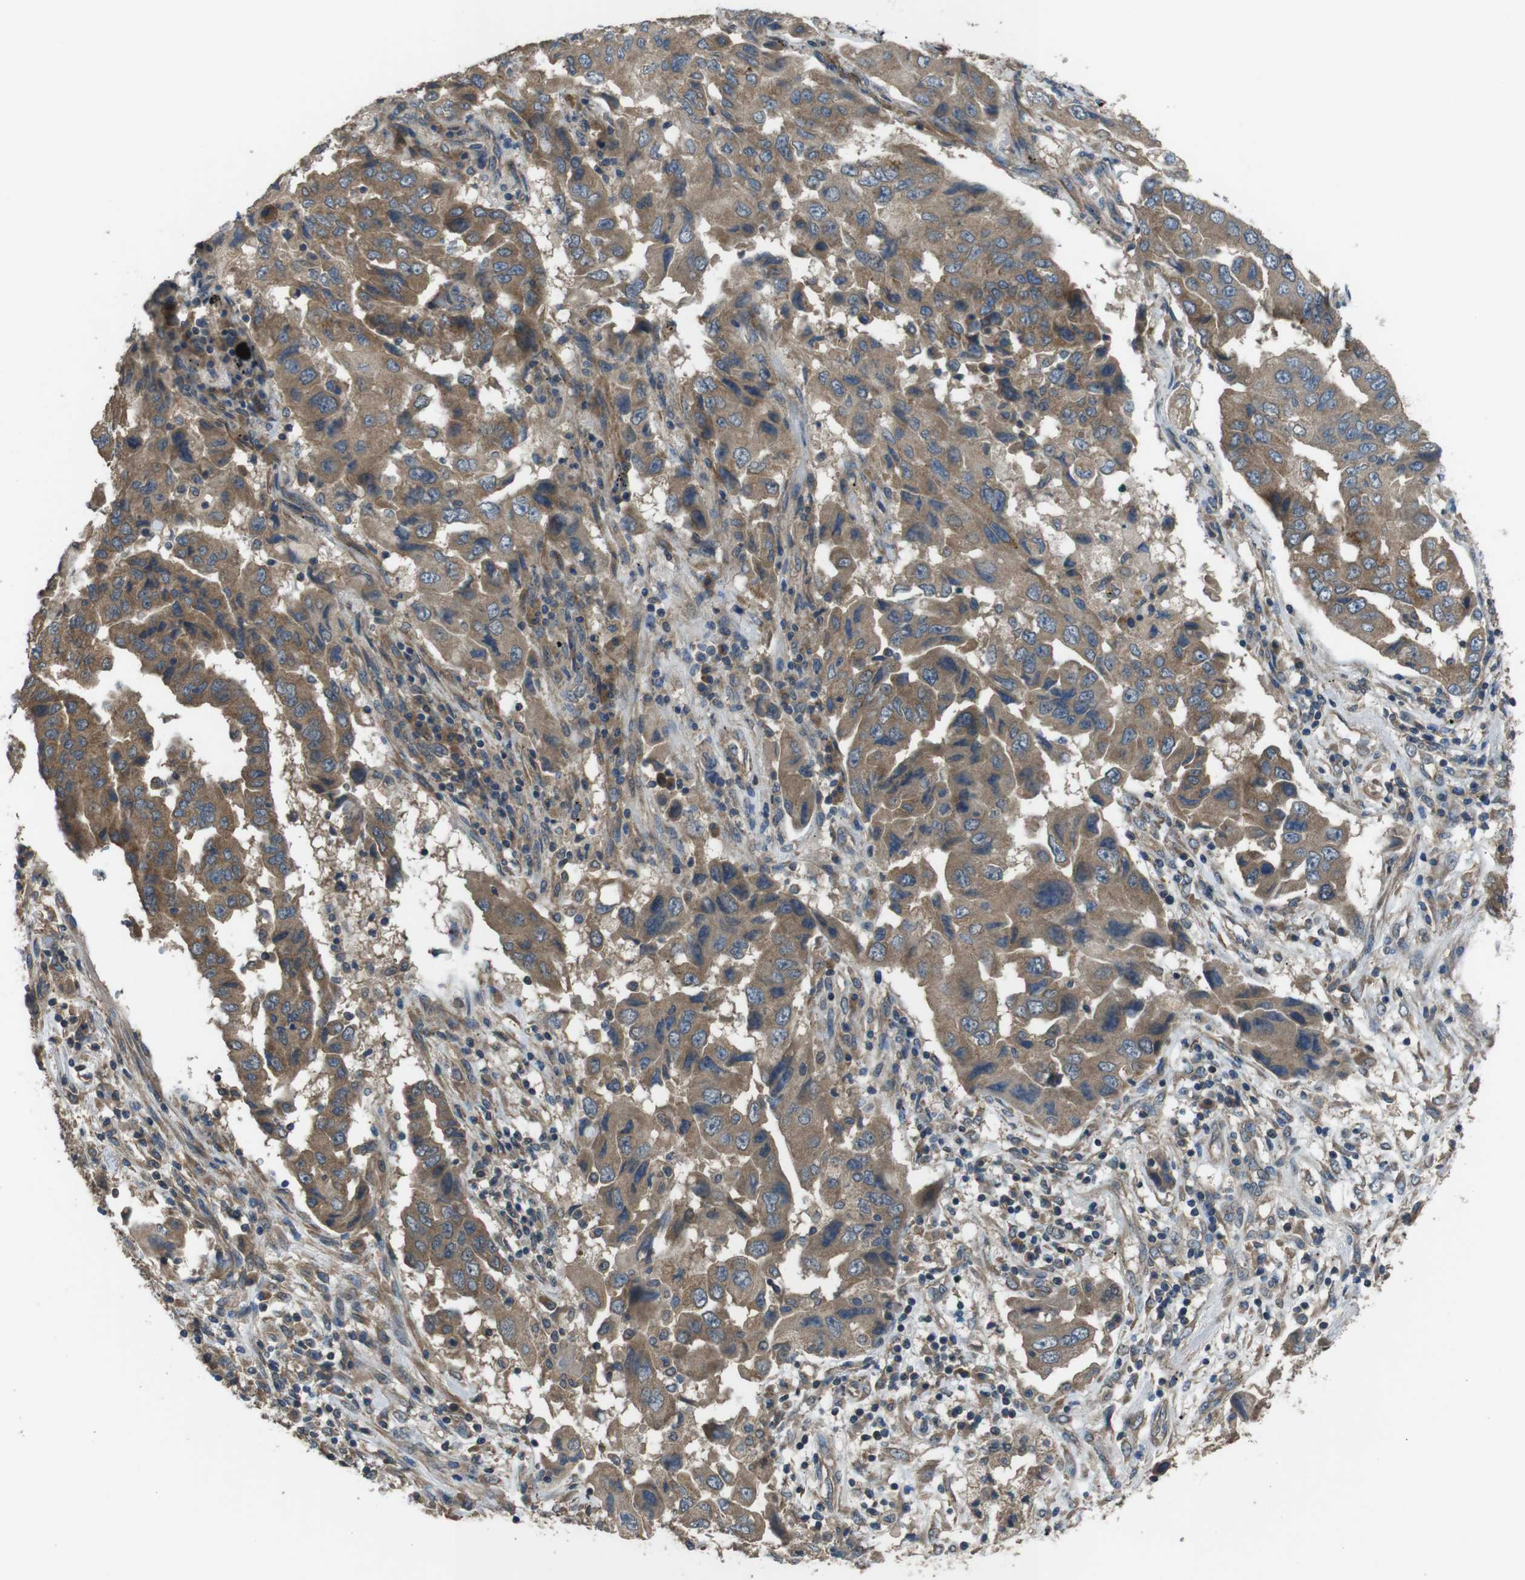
{"staining": {"intensity": "moderate", "quantity": ">75%", "location": "cytoplasmic/membranous"}, "tissue": "lung cancer", "cell_type": "Tumor cells", "image_type": "cancer", "snomed": [{"axis": "morphology", "description": "Adenocarcinoma, NOS"}, {"axis": "topography", "description": "Lung"}], "caption": "Adenocarcinoma (lung) stained for a protein reveals moderate cytoplasmic/membranous positivity in tumor cells.", "gene": "FUT2", "patient": {"sex": "female", "age": 65}}